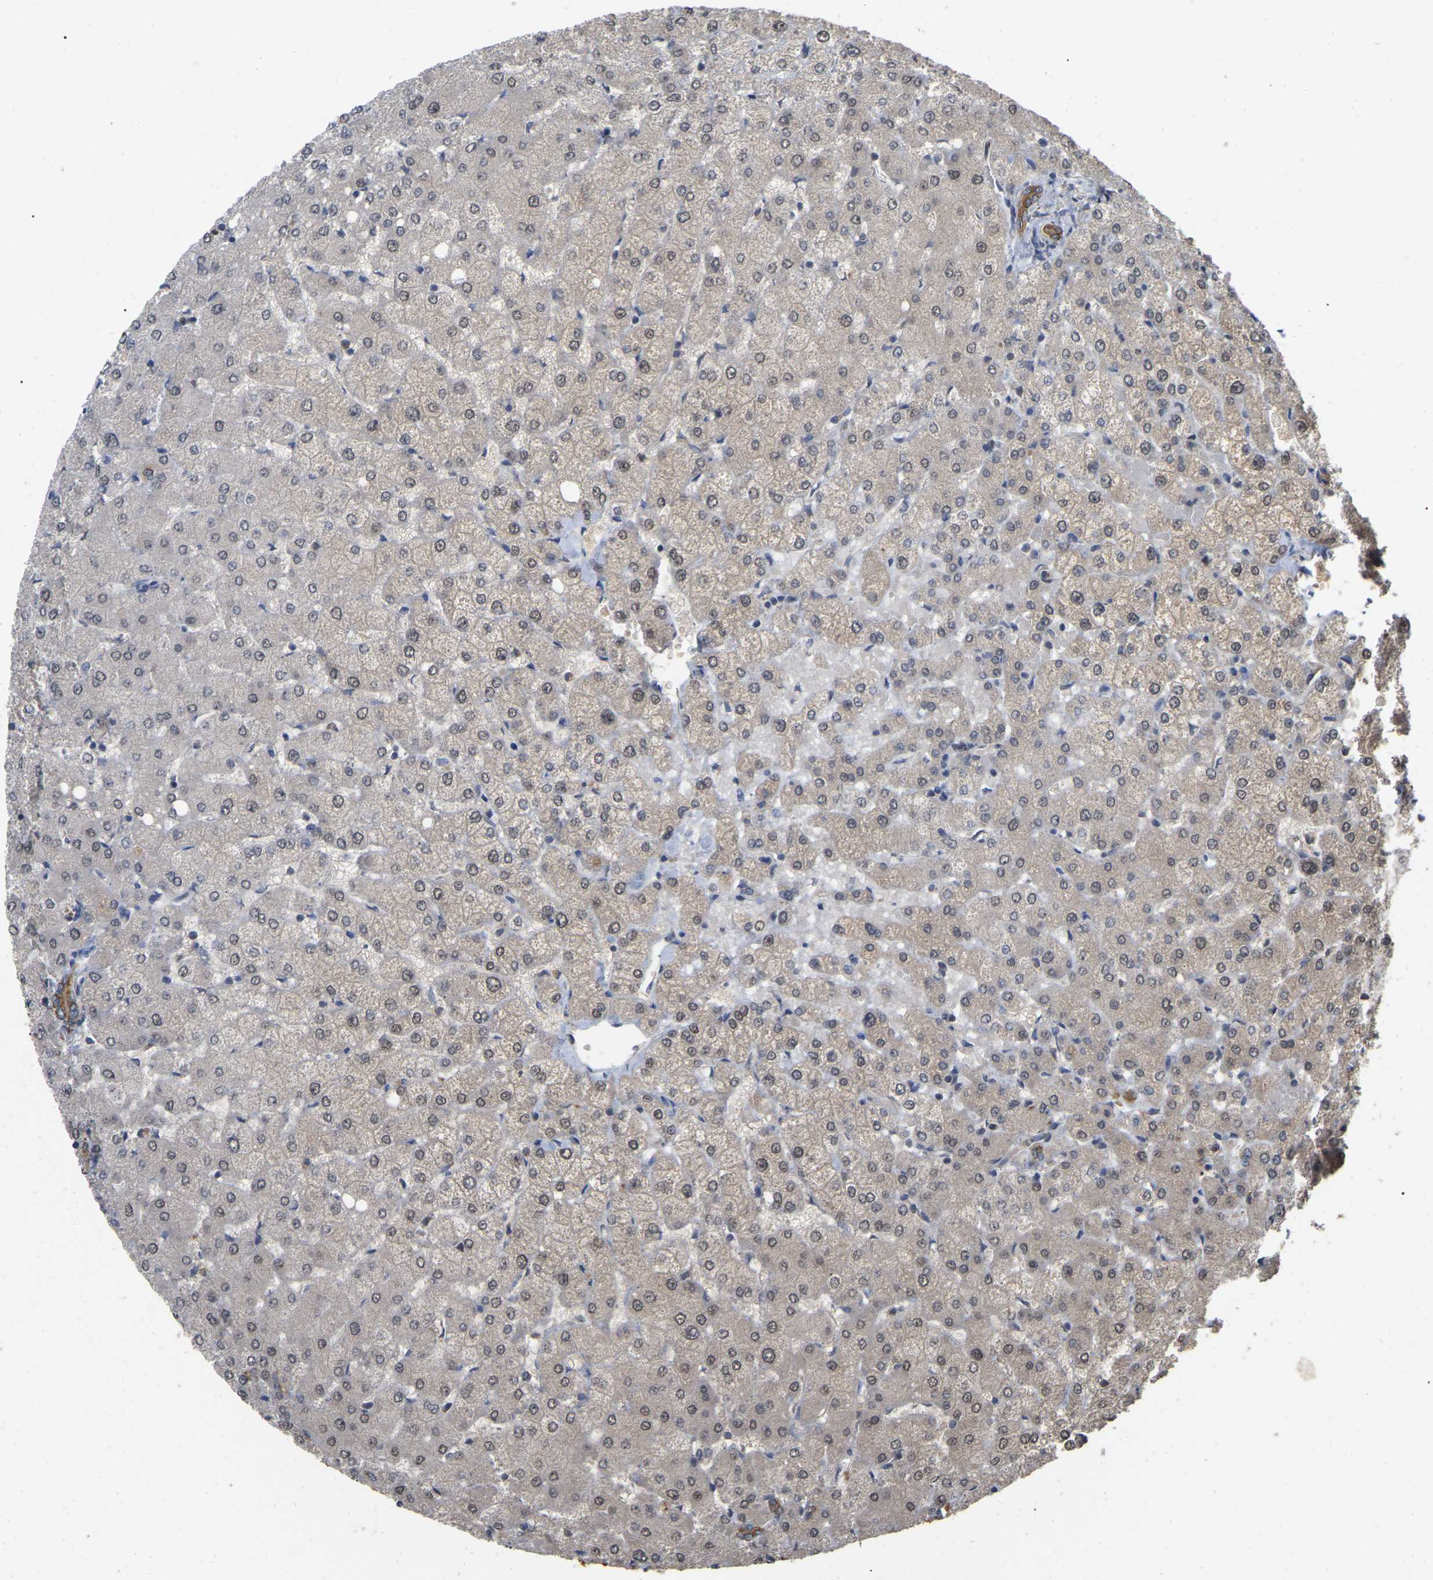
{"staining": {"intensity": "moderate", "quantity": ">75%", "location": "cytoplasmic/membranous"}, "tissue": "liver", "cell_type": "Cholangiocytes", "image_type": "normal", "snomed": [{"axis": "morphology", "description": "Normal tissue, NOS"}, {"axis": "topography", "description": "Liver"}], "caption": "Normal liver displays moderate cytoplasmic/membranous expression in approximately >75% of cholangiocytes.", "gene": "FAM219A", "patient": {"sex": "female", "age": 54}}